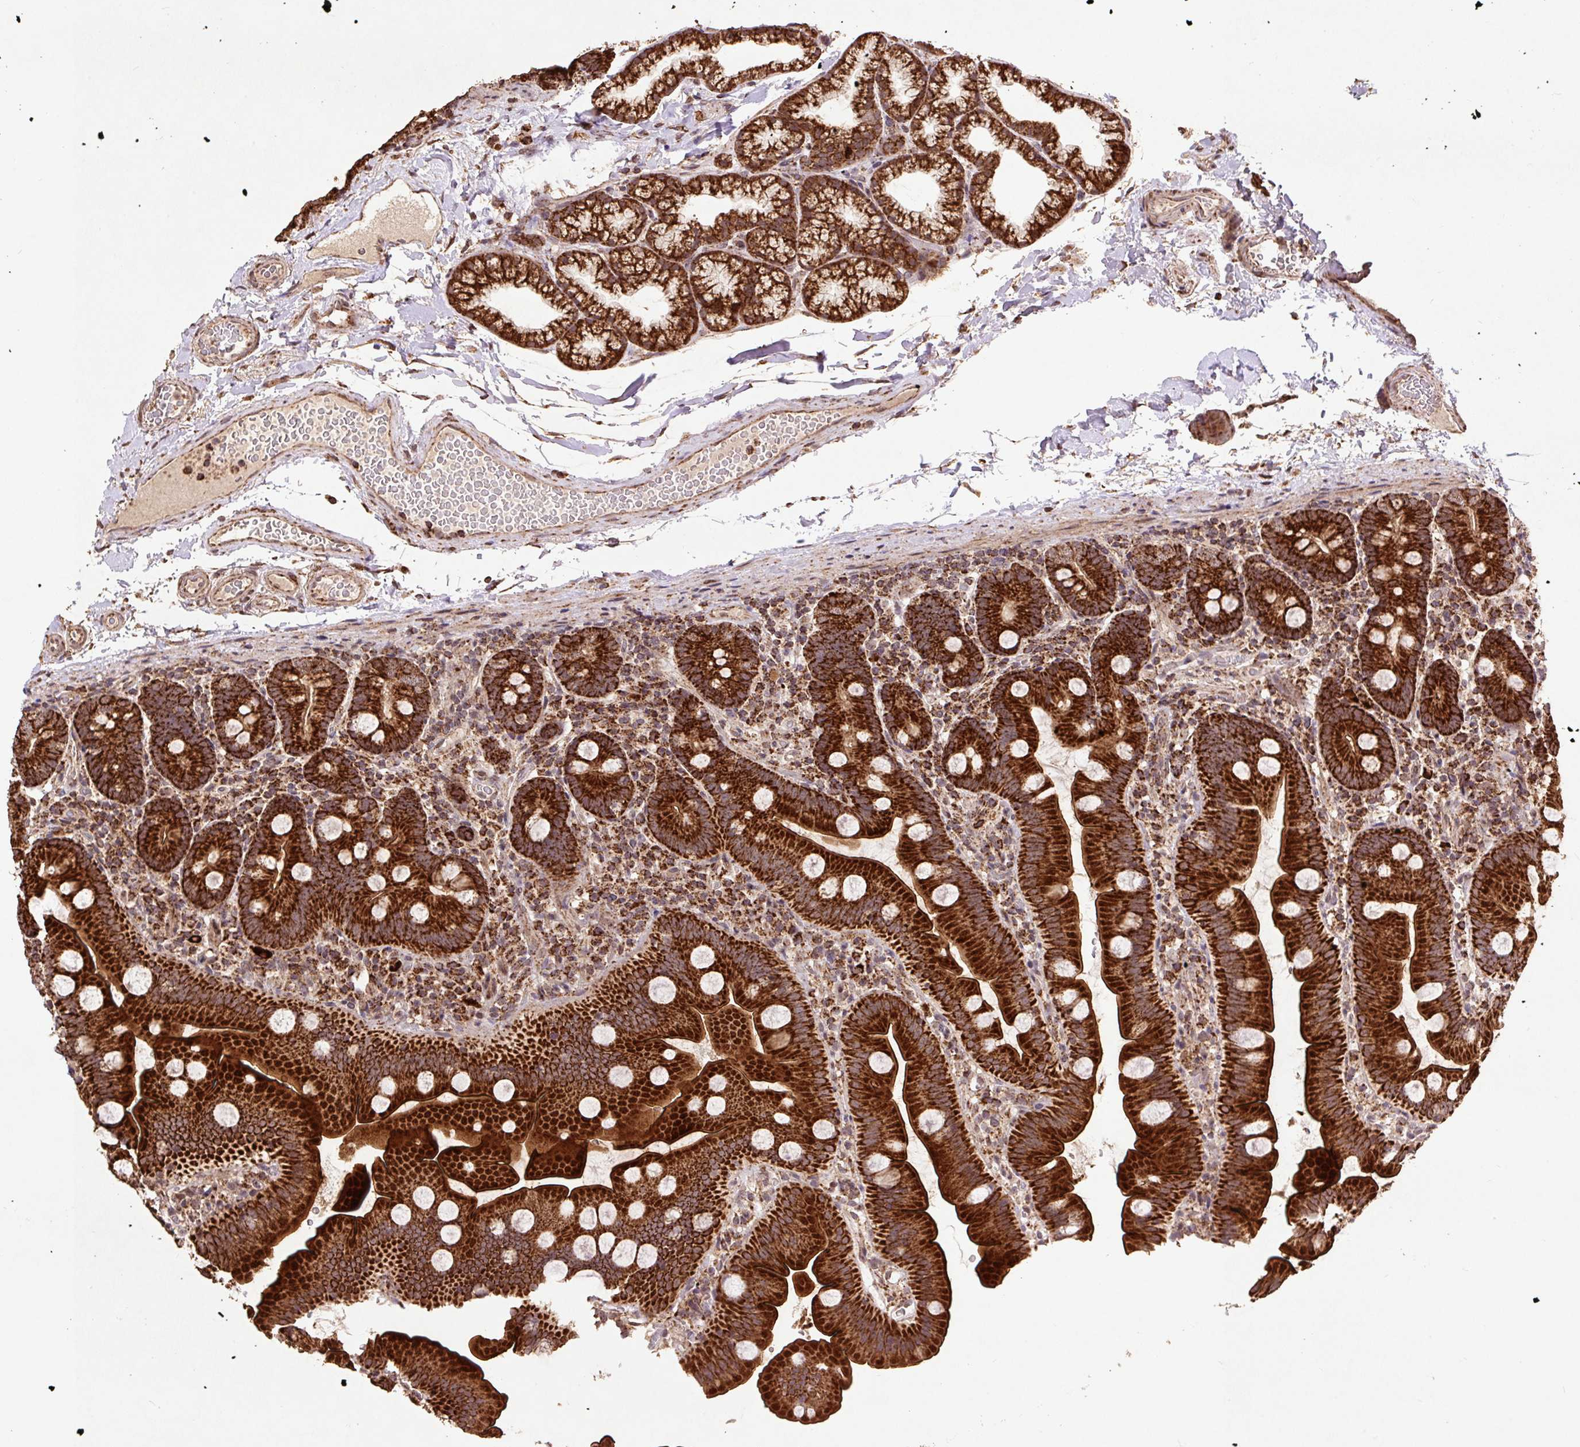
{"staining": {"intensity": "strong", "quantity": ">75%", "location": "cytoplasmic/membranous"}, "tissue": "small intestine", "cell_type": "Glandular cells", "image_type": "normal", "snomed": [{"axis": "morphology", "description": "Normal tissue, NOS"}, {"axis": "topography", "description": "Small intestine"}], "caption": "A high-resolution histopathology image shows IHC staining of benign small intestine, which exhibits strong cytoplasmic/membranous staining in about >75% of glandular cells.", "gene": "ATP5F1A", "patient": {"sex": "female", "age": 68}}